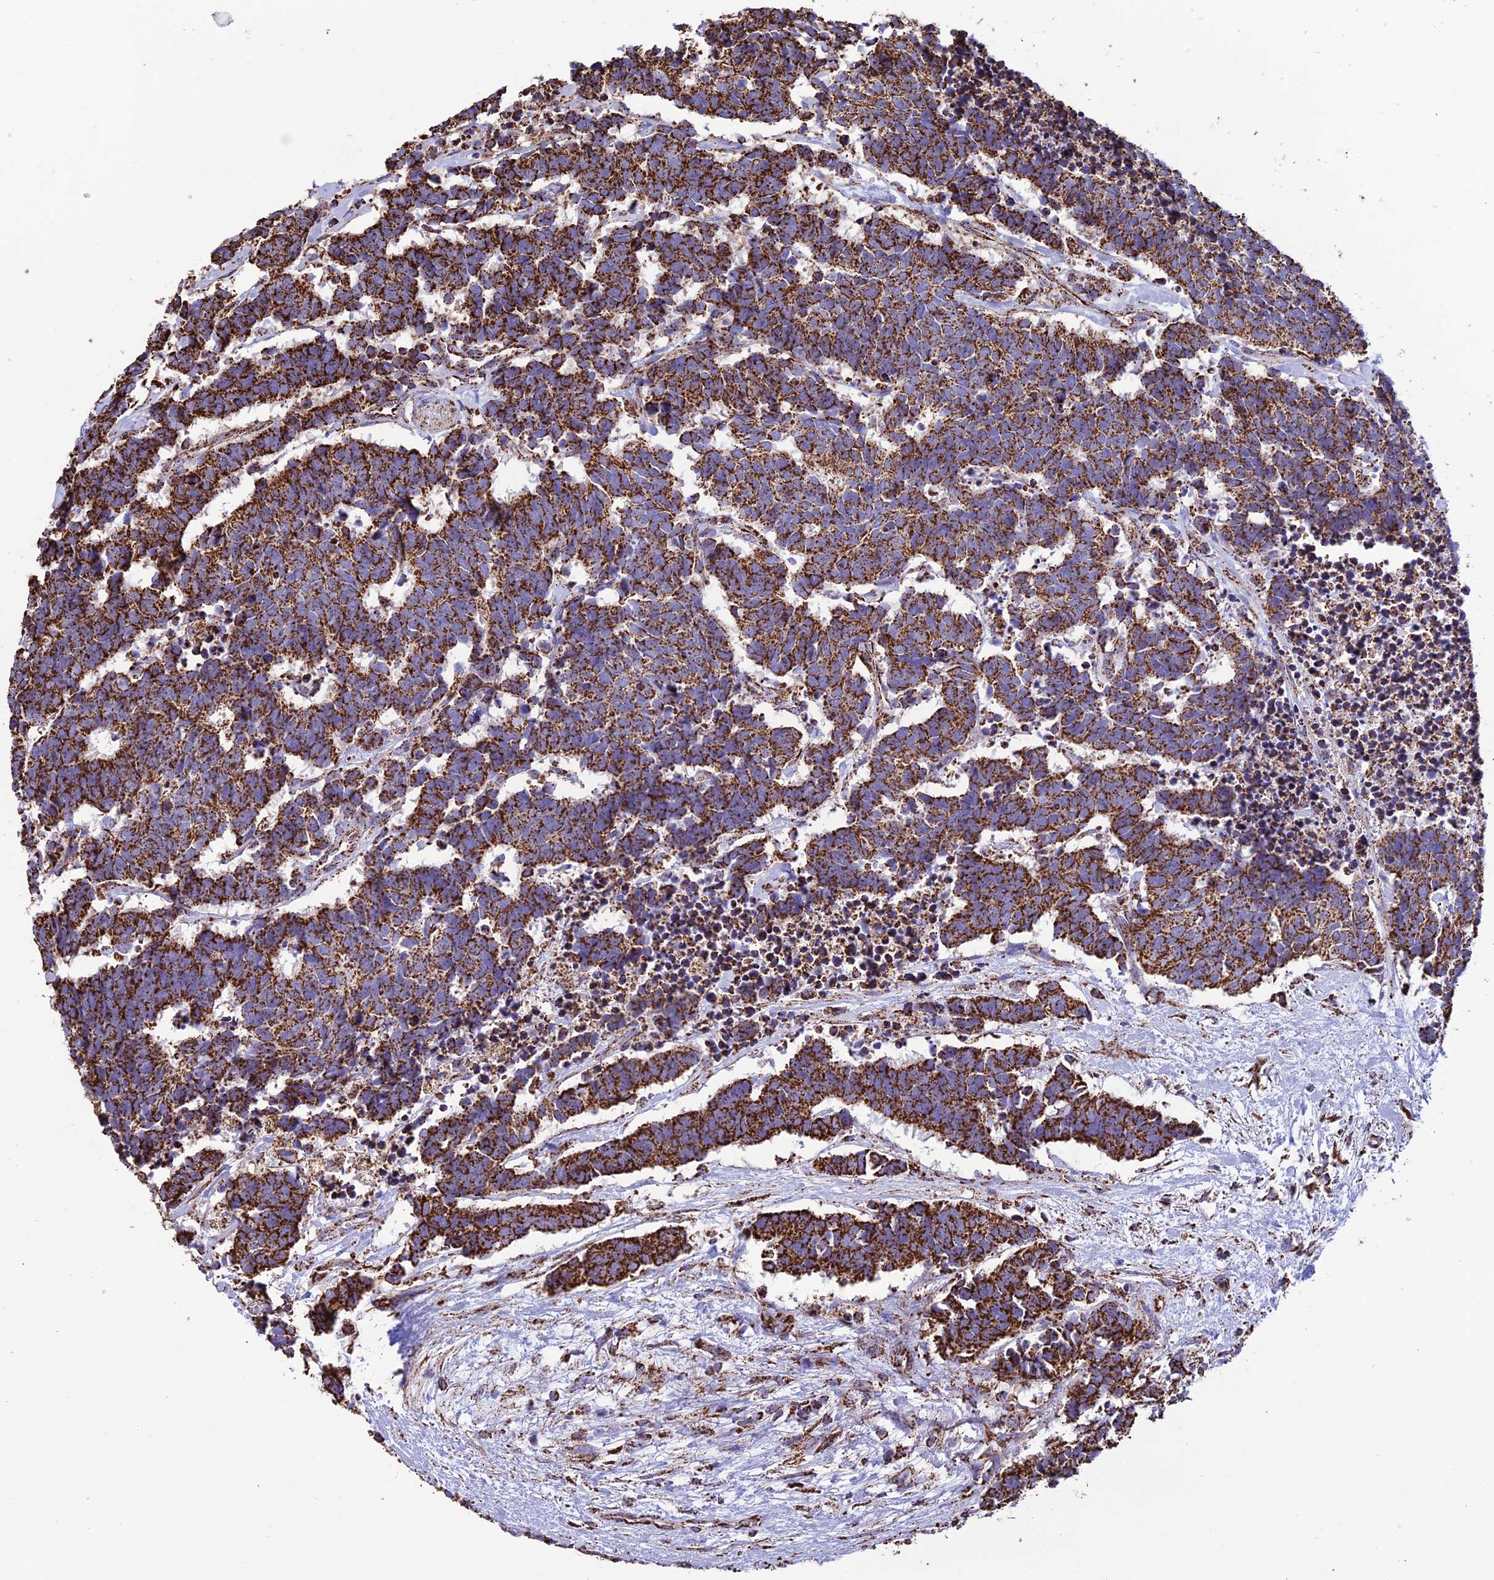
{"staining": {"intensity": "strong", "quantity": ">75%", "location": "cytoplasmic/membranous"}, "tissue": "carcinoid", "cell_type": "Tumor cells", "image_type": "cancer", "snomed": [{"axis": "morphology", "description": "Carcinoma, NOS"}, {"axis": "morphology", "description": "Carcinoid, malignant, NOS"}, {"axis": "topography", "description": "Urinary bladder"}], "caption": "This histopathology image reveals carcinoma stained with immunohistochemistry (IHC) to label a protein in brown. The cytoplasmic/membranous of tumor cells show strong positivity for the protein. Nuclei are counter-stained blue.", "gene": "NDUFAF1", "patient": {"sex": "male", "age": 57}}